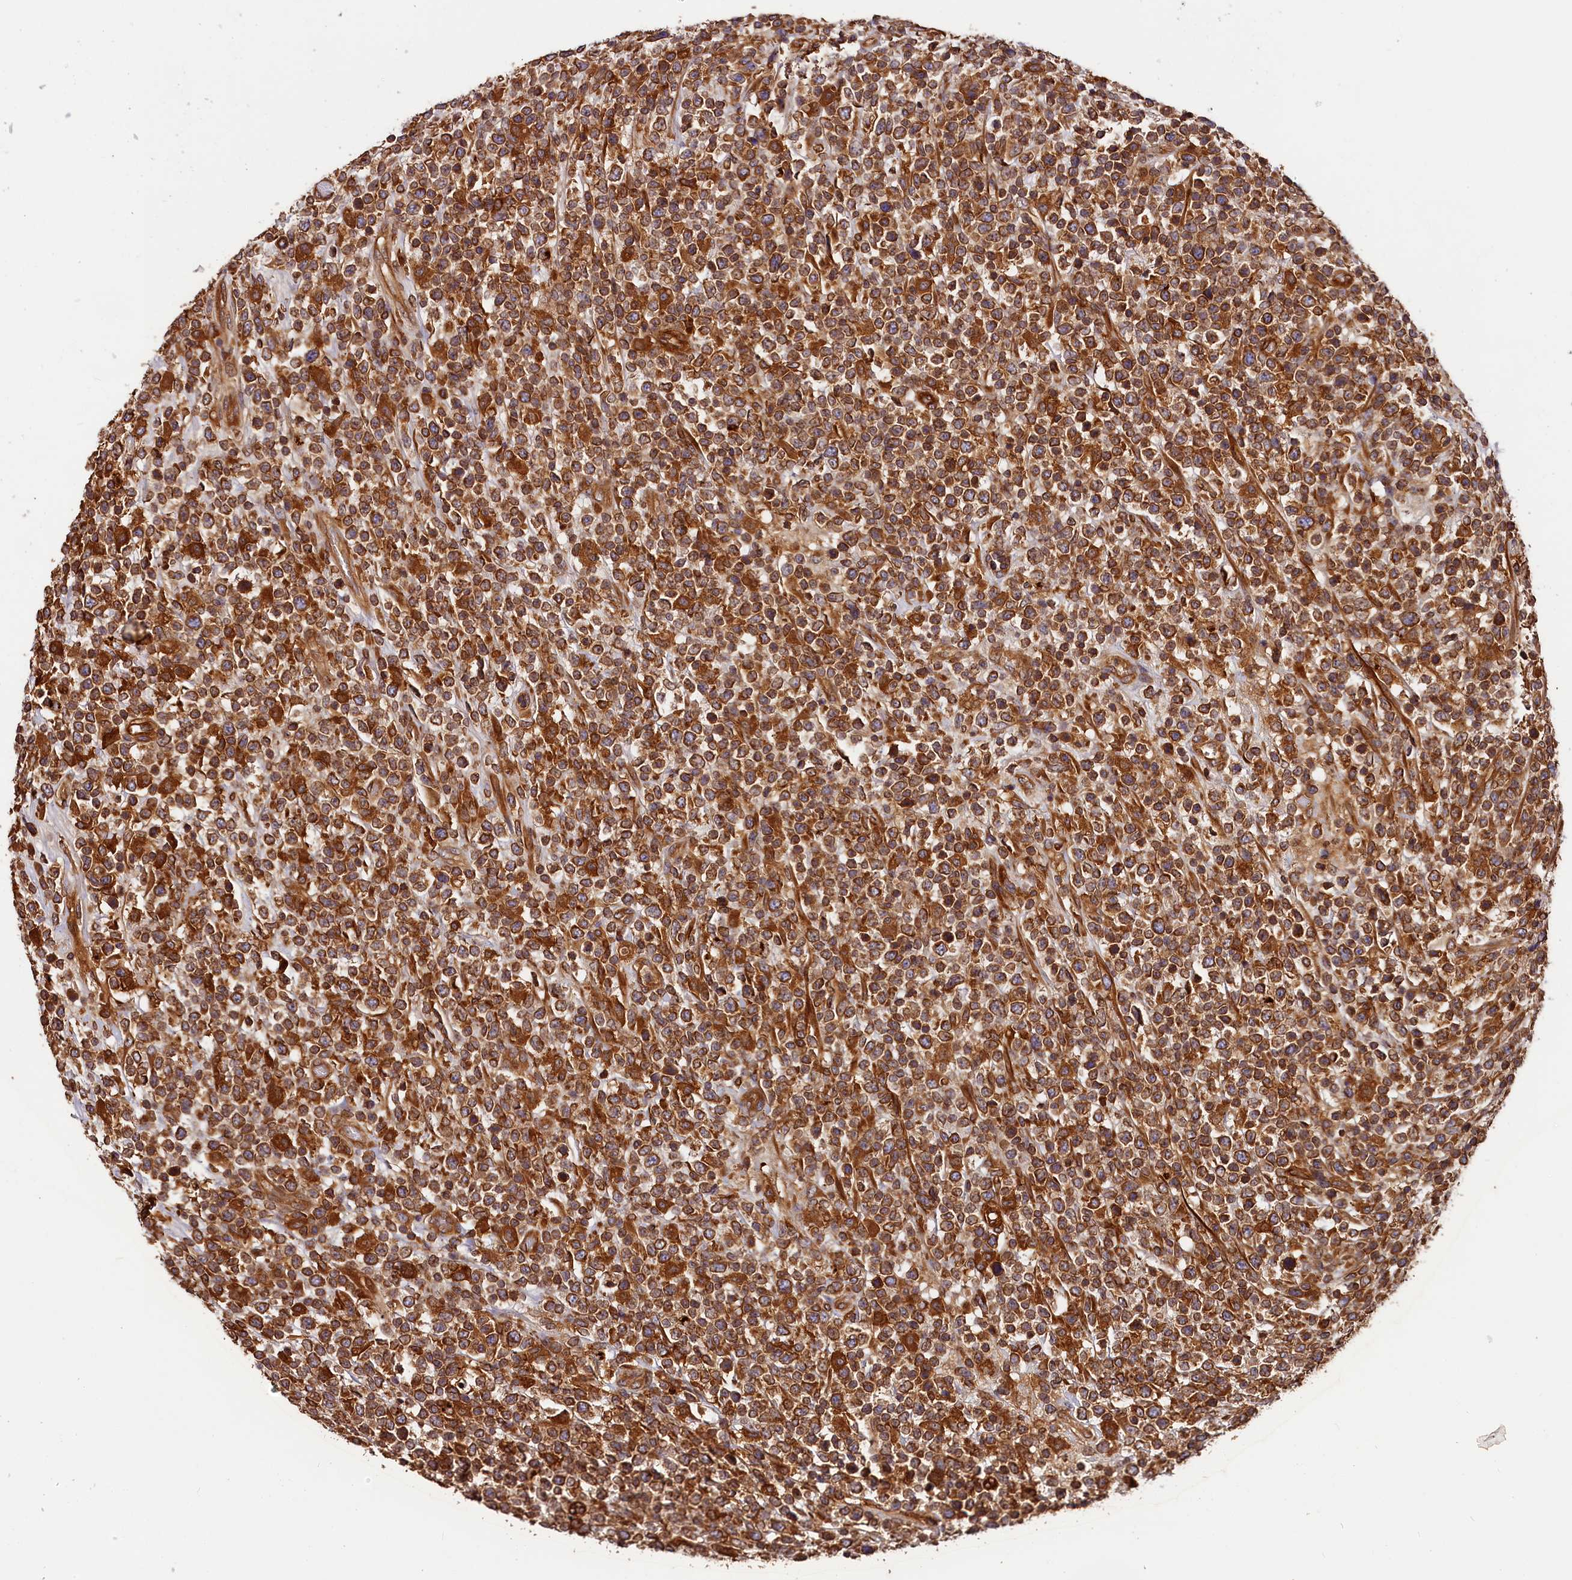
{"staining": {"intensity": "strong", "quantity": ">75%", "location": "cytoplasmic/membranous"}, "tissue": "lymphoma", "cell_type": "Tumor cells", "image_type": "cancer", "snomed": [{"axis": "morphology", "description": "Malignant lymphoma, non-Hodgkin's type, High grade"}, {"axis": "topography", "description": "Colon"}], "caption": "High-grade malignant lymphoma, non-Hodgkin's type tissue reveals strong cytoplasmic/membranous positivity in approximately >75% of tumor cells, visualized by immunohistochemistry.", "gene": "HMOX2", "patient": {"sex": "female", "age": 53}}